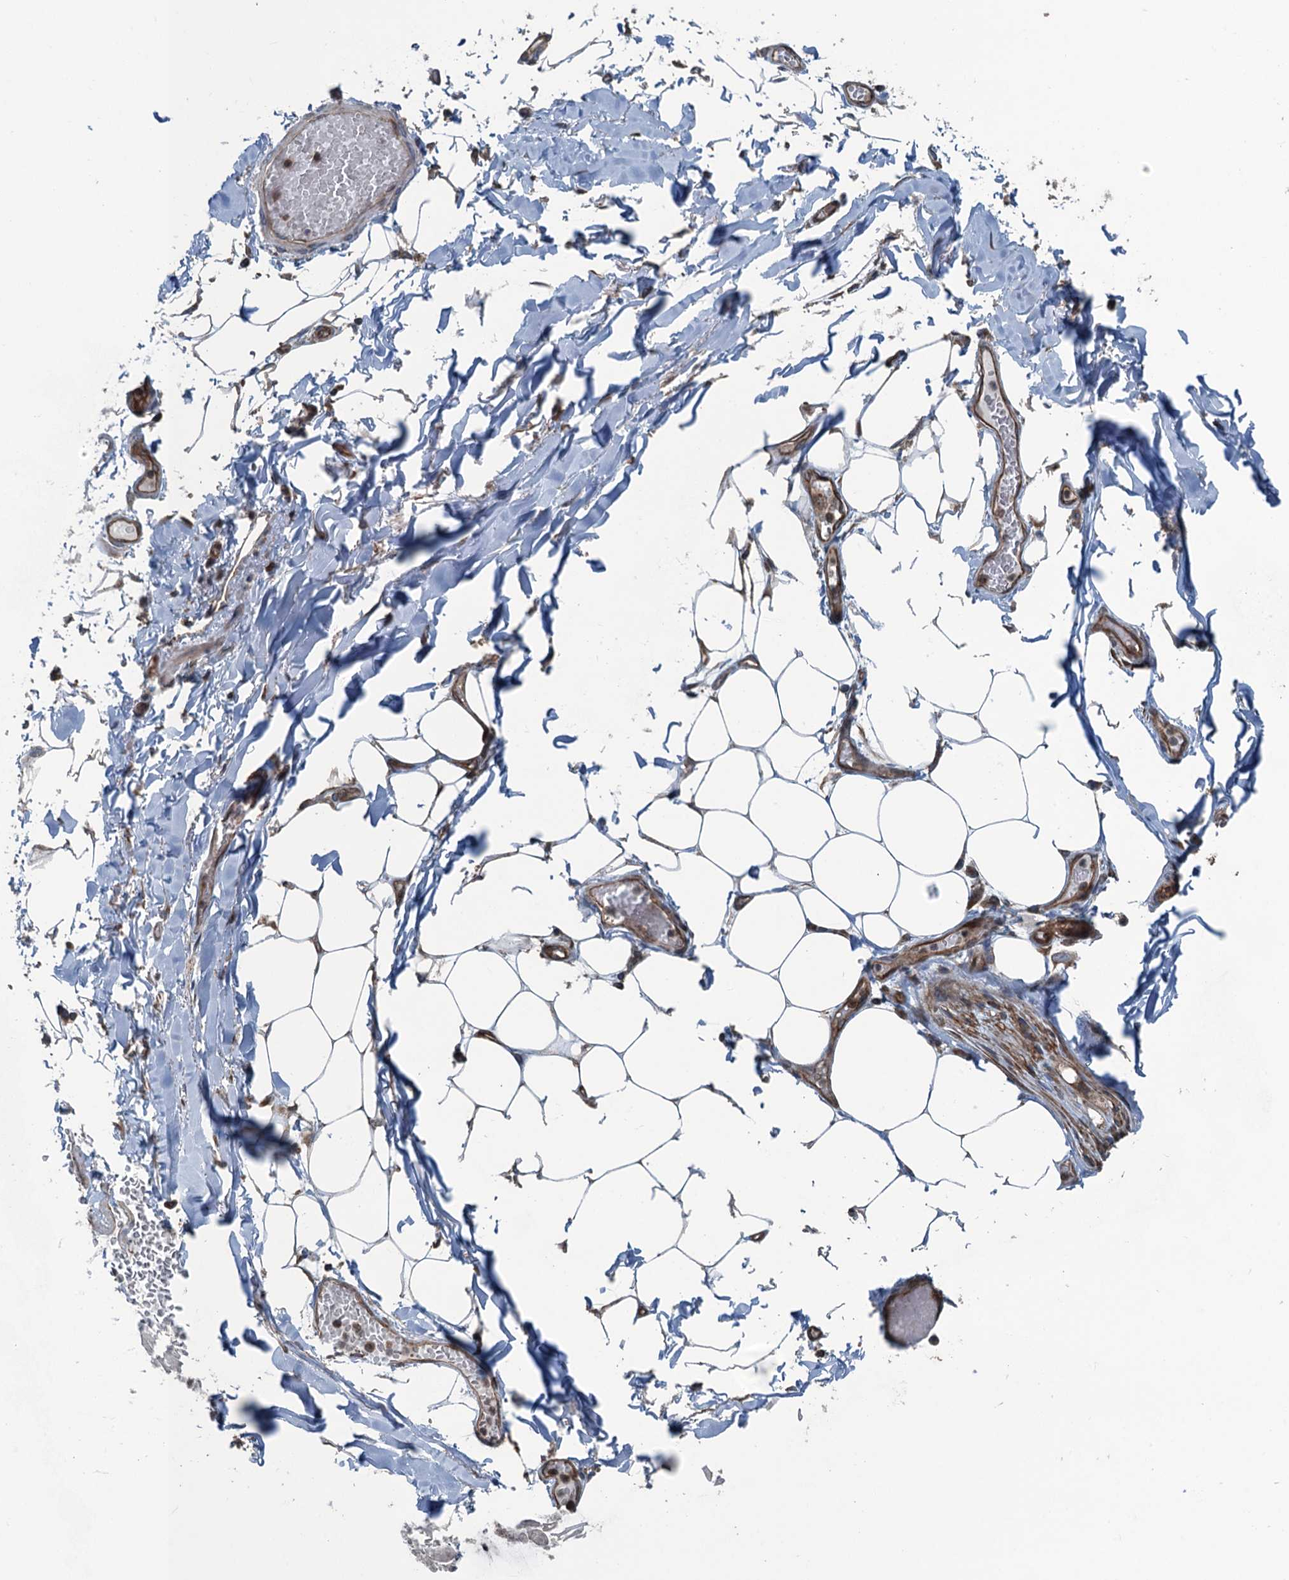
{"staining": {"intensity": "moderate", "quantity": "<25%", "location": "cytoplasmic/membranous"}, "tissue": "adipose tissue", "cell_type": "Adipocytes", "image_type": "normal", "snomed": [{"axis": "morphology", "description": "Normal tissue, NOS"}, {"axis": "topography", "description": "Lymph node"}, {"axis": "topography", "description": "Cartilage tissue"}, {"axis": "topography", "description": "Bronchus"}], "caption": "Protein analysis of unremarkable adipose tissue displays moderate cytoplasmic/membranous expression in approximately <25% of adipocytes.", "gene": "TRAPPC8", "patient": {"sex": "male", "age": 63}}